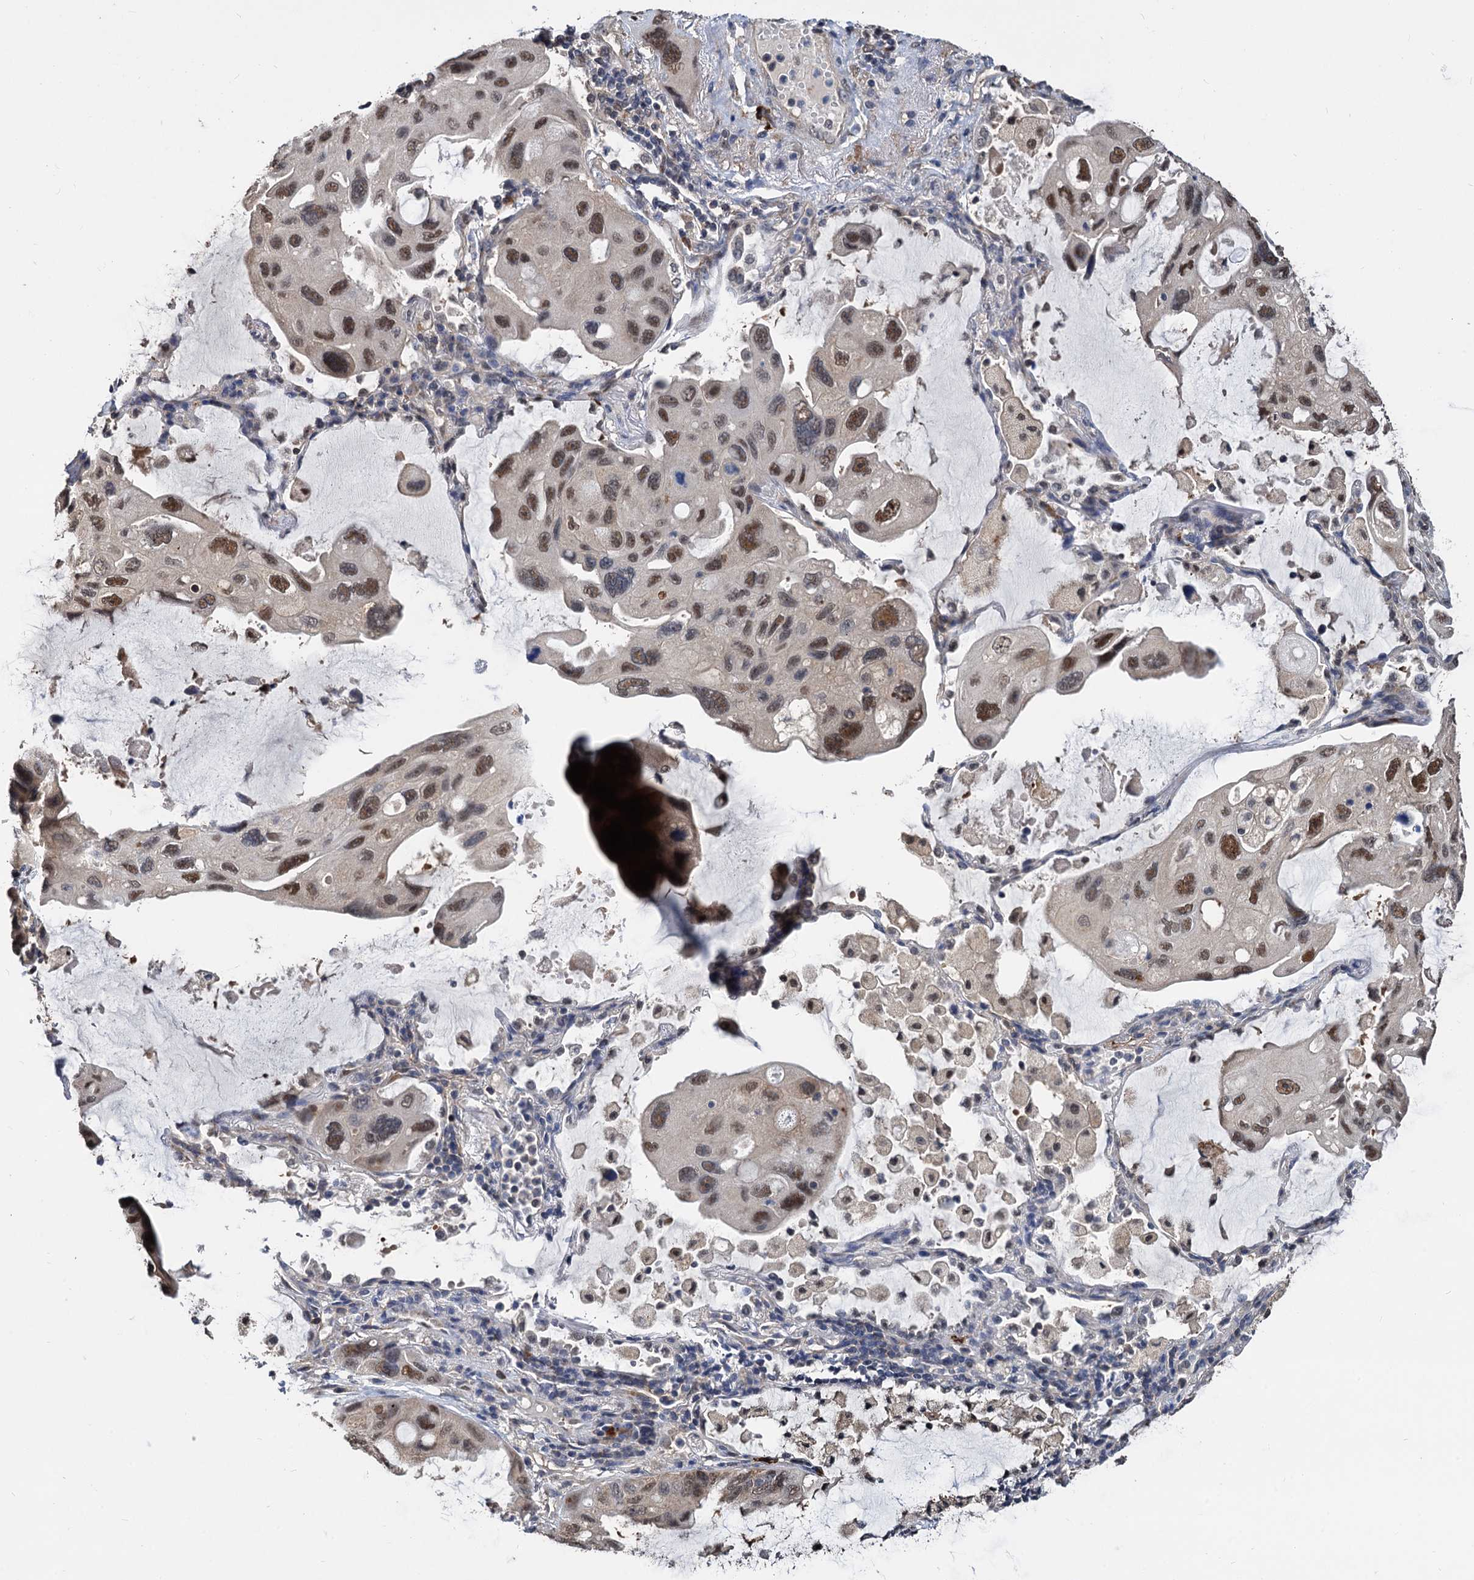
{"staining": {"intensity": "moderate", "quantity": ">75%", "location": "nuclear"}, "tissue": "lung cancer", "cell_type": "Tumor cells", "image_type": "cancer", "snomed": [{"axis": "morphology", "description": "Squamous cell carcinoma, NOS"}, {"axis": "topography", "description": "Lung"}], "caption": "The immunohistochemical stain shows moderate nuclear positivity in tumor cells of lung cancer (squamous cell carcinoma) tissue.", "gene": "PSMD4", "patient": {"sex": "female", "age": 73}}